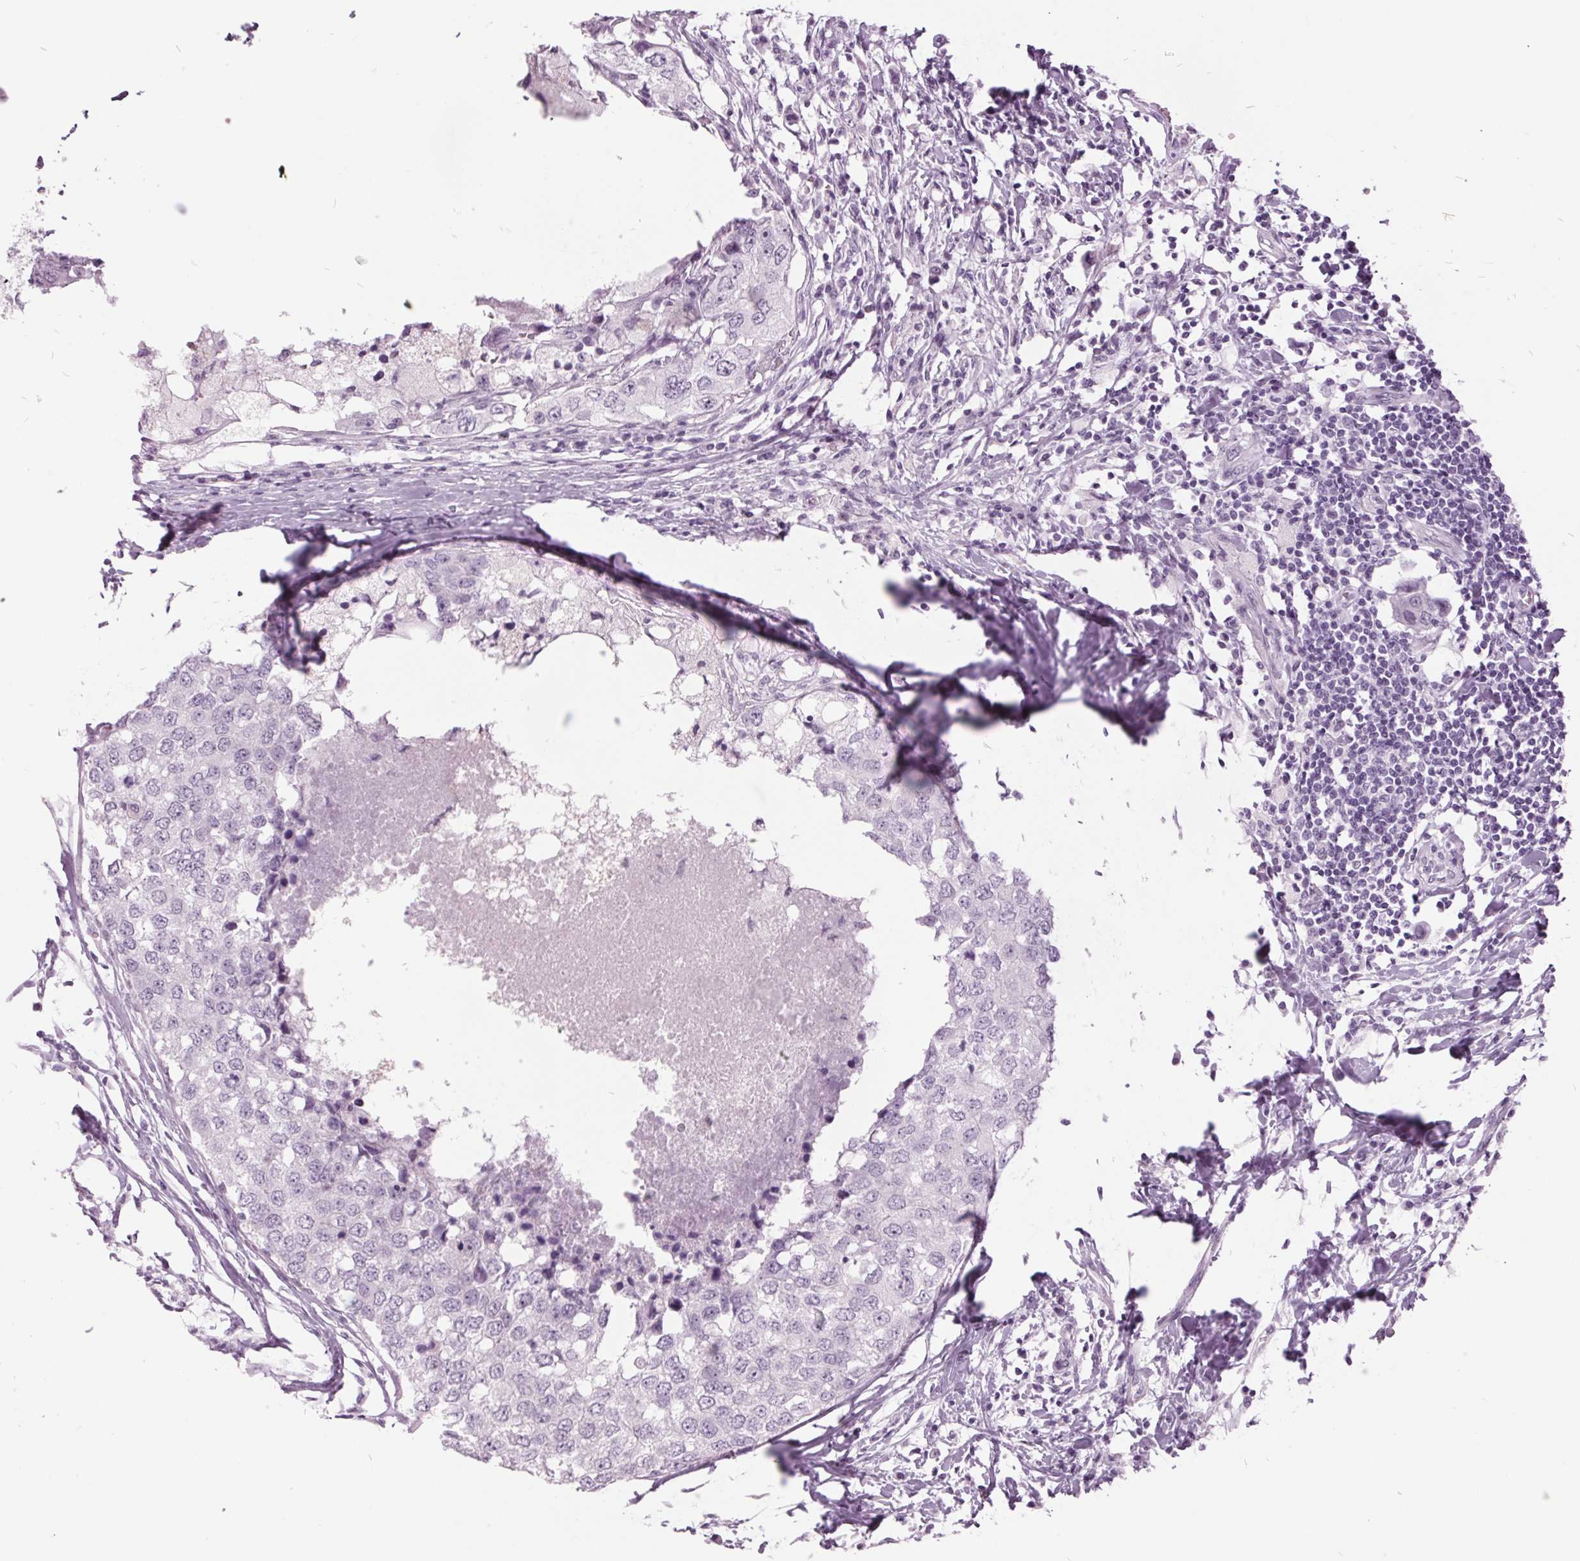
{"staining": {"intensity": "negative", "quantity": "none", "location": "none"}, "tissue": "breast cancer", "cell_type": "Tumor cells", "image_type": "cancer", "snomed": [{"axis": "morphology", "description": "Duct carcinoma"}, {"axis": "topography", "description": "Breast"}], "caption": "Photomicrograph shows no significant protein positivity in tumor cells of breast cancer.", "gene": "ODAD2", "patient": {"sex": "female", "age": 27}}